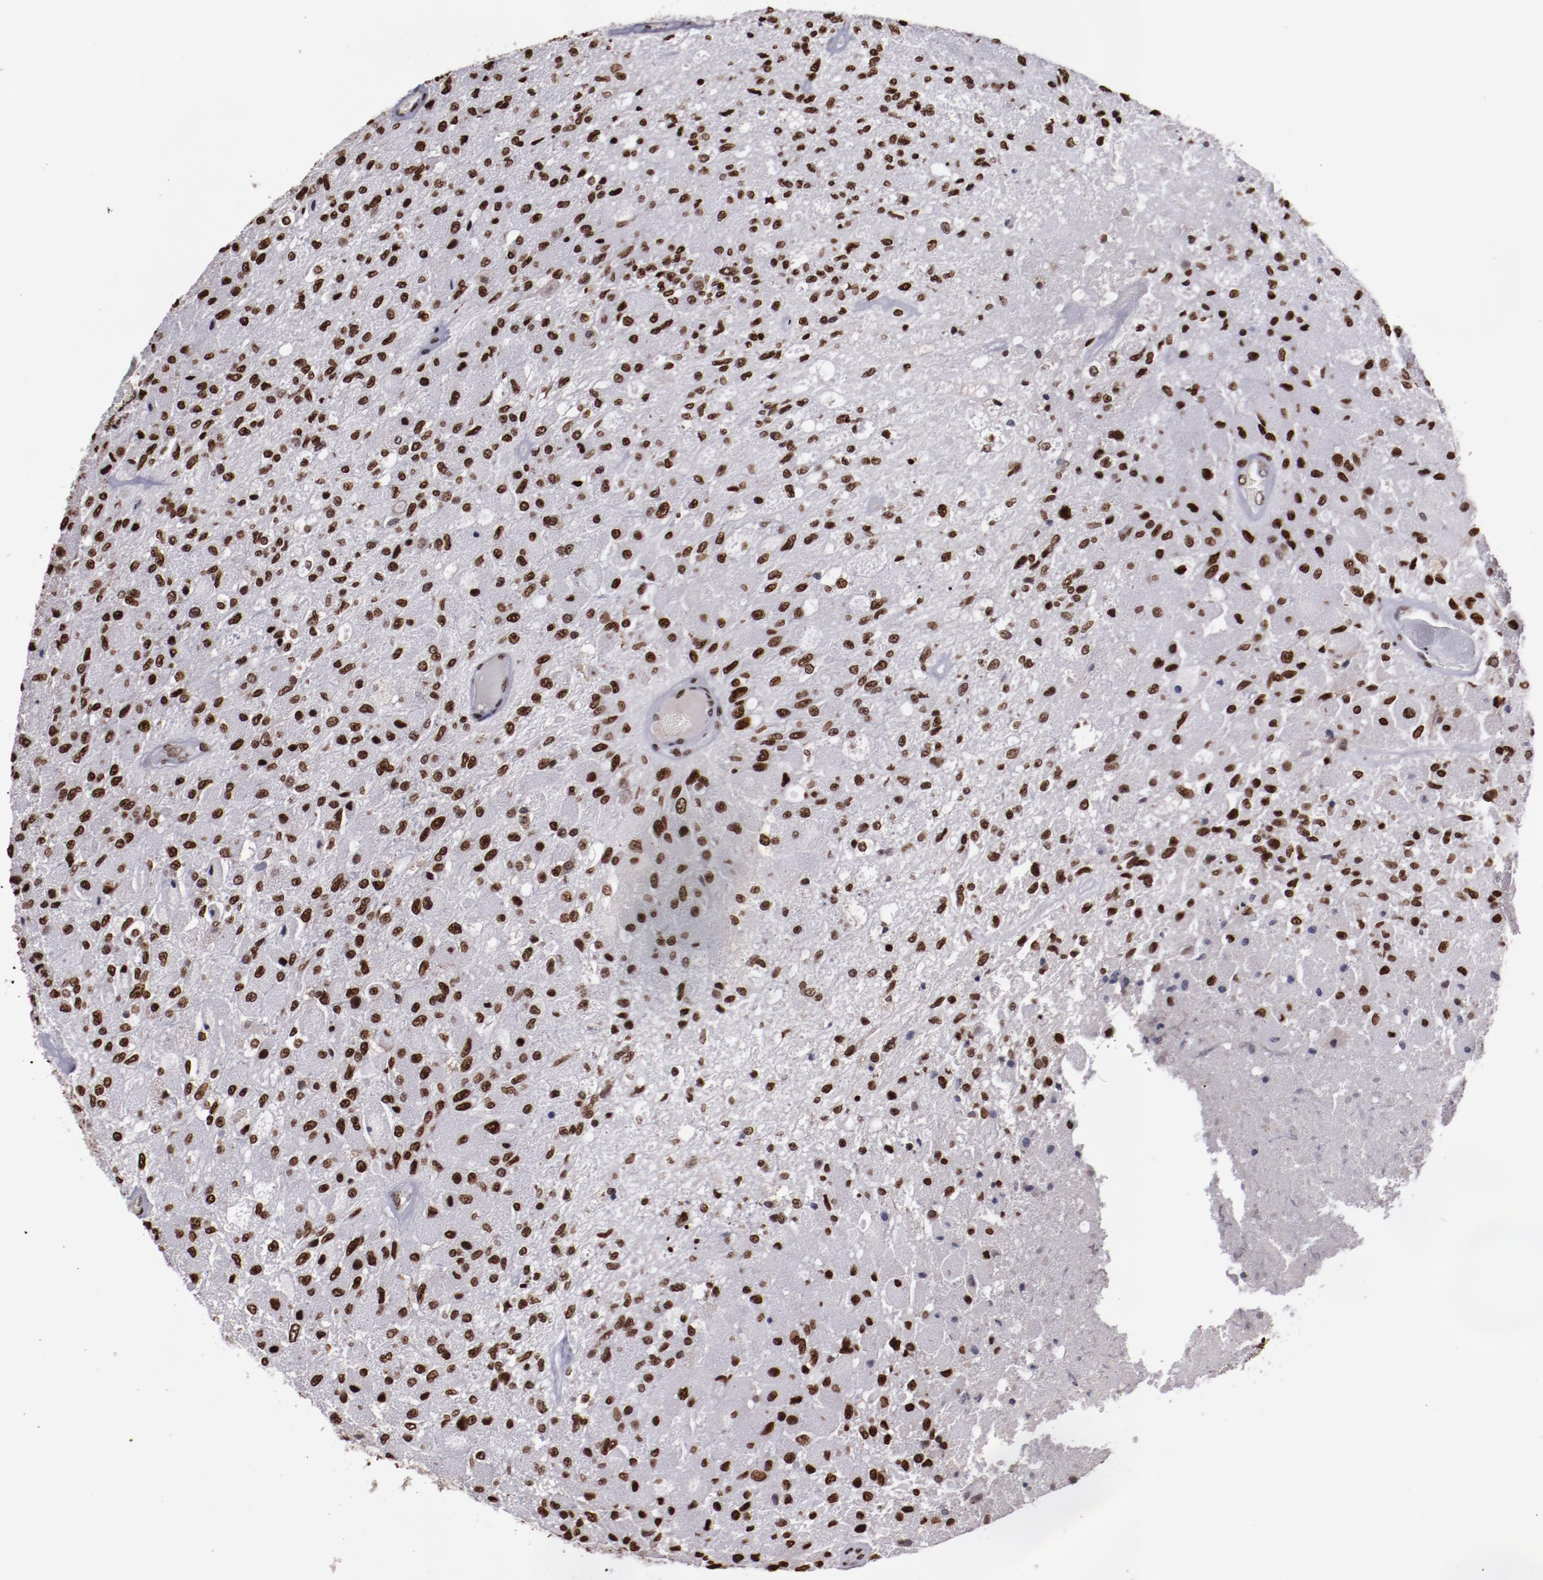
{"staining": {"intensity": "moderate", "quantity": ">75%", "location": "nuclear"}, "tissue": "glioma", "cell_type": "Tumor cells", "image_type": "cancer", "snomed": [{"axis": "morphology", "description": "Normal tissue, NOS"}, {"axis": "morphology", "description": "Glioma, malignant, High grade"}, {"axis": "topography", "description": "Cerebral cortex"}], "caption": "Malignant glioma (high-grade) stained with a brown dye exhibits moderate nuclear positive expression in approximately >75% of tumor cells.", "gene": "APEX1", "patient": {"sex": "male", "age": 77}}